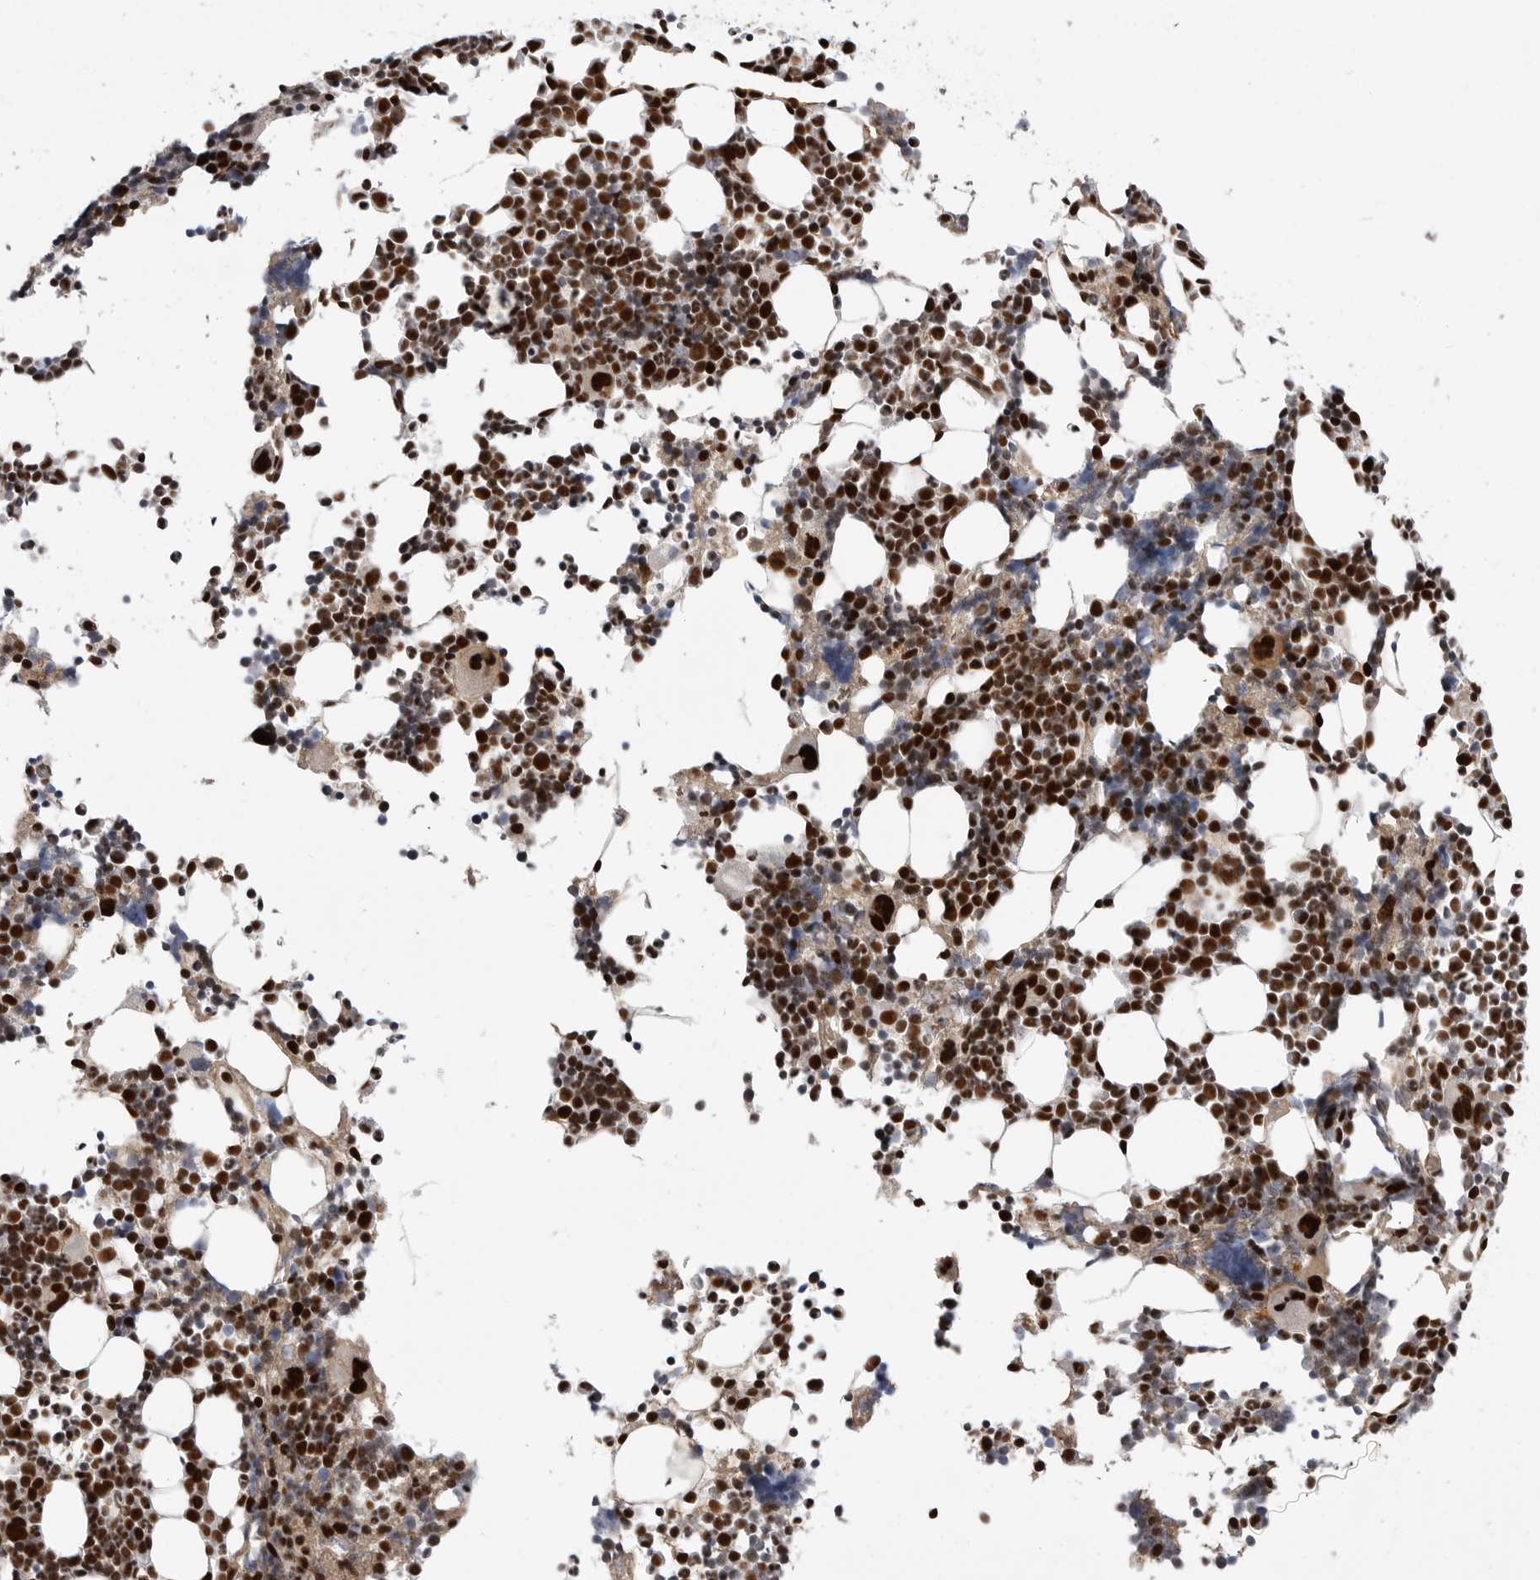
{"staining": {"intensity": "strong", "quantity": ">75%", "location": "nuclear"}, "tissue": "bone marrow", "cell_type": "Hematopoietic cells", "image_type": "normal", "snomed": [{"axis": "morphology", "description": "Normal tissue, NOS"}, {"axis": "morphology", "description": "Inflammation, NOS"}, {"axis": "topography", "description": "Bone marrow"}], "caption": "Immunohistochemistry histopathology image of unremarkable bone marrow: human bone marrow stained using IHC demonstrates high levels of strong protein expression localized specifically in the nuclear of hematopoietic cells, appearing as a nuclear brown color.", "gene": "PPP1R8", "patient": {"sex": "male", "age": 21}}